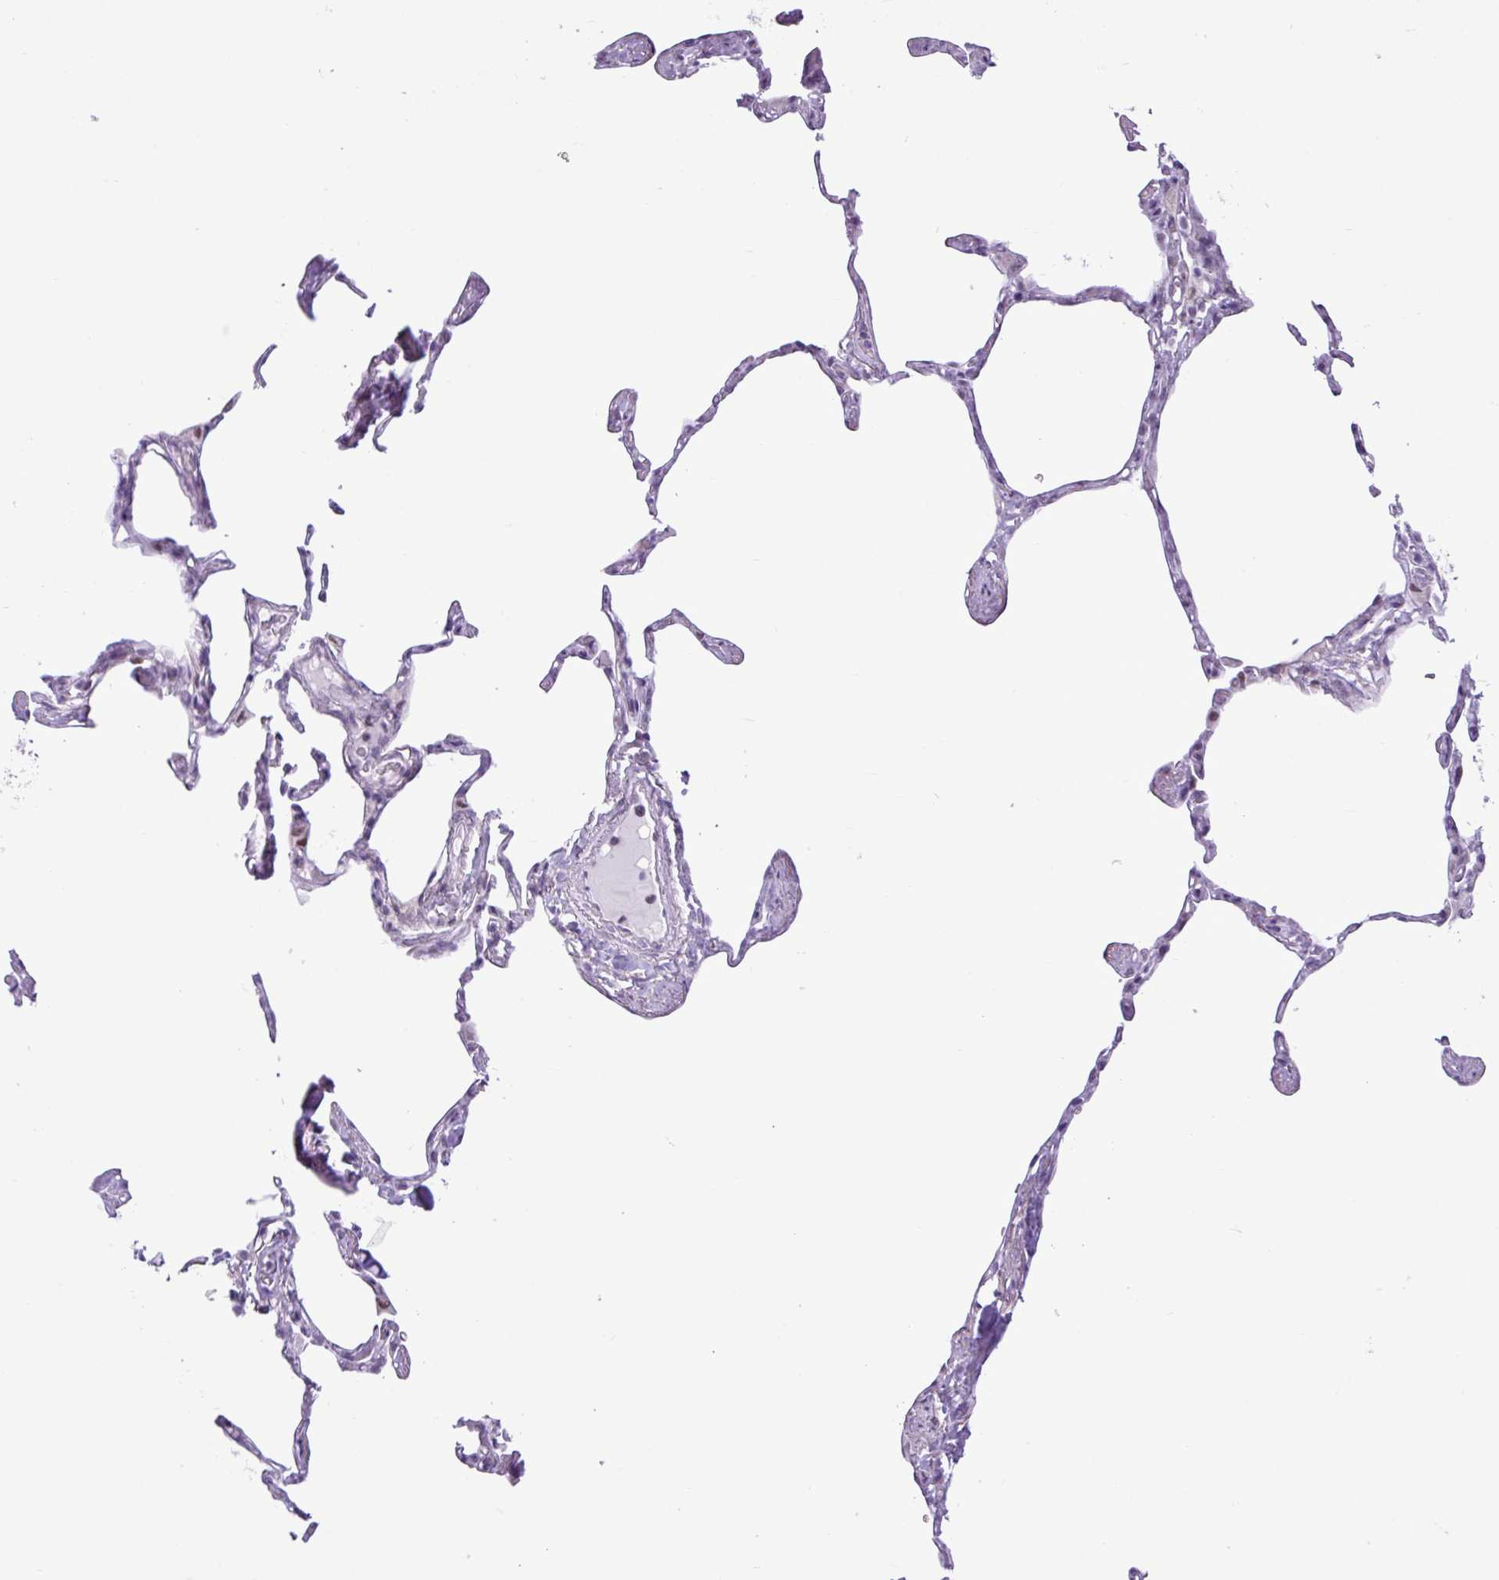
{"staining": {"intensity": "negative", "quantity": "none", "location": "none"}, "tissue": "lung", "cell_type": "Alveolar cells", "image_type": "normal", "snomed": [{"axis": "morphology", "description": "Normal tissue, NOS"}, {"axis": "topography", "description": "Lung"}], "caption": "A high-resolution photomicrograph shows IHC staining of normal lung, which reveals no significant positivity in alveolar cells. (Brightfield microscopy of DAB (3,3'-diaminobenzidine) IHC at high magnification).", "gene": "ELOA2", "patient": {"sex": "male", "age": 65}}